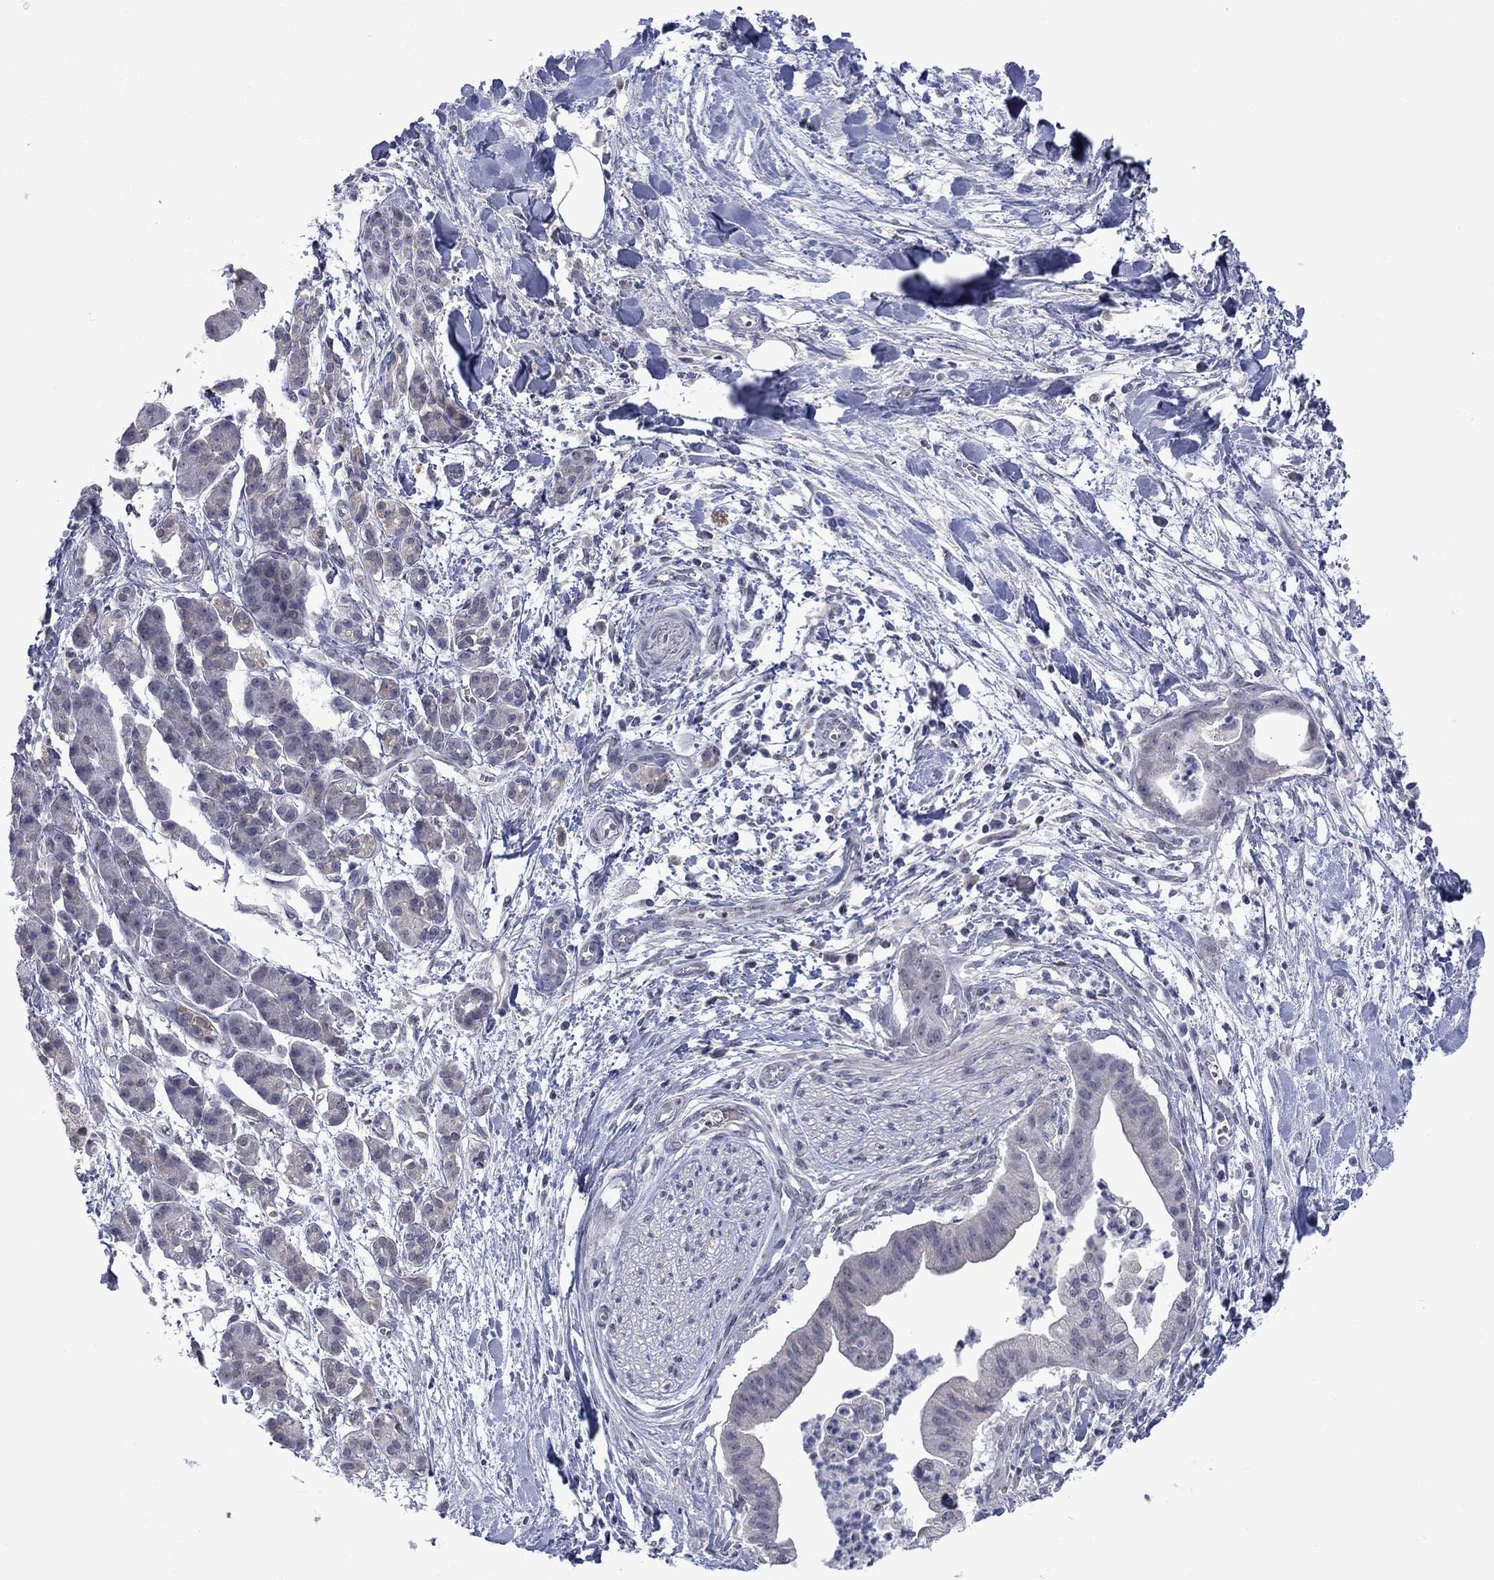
{"staining": {"intensity": "negative", "quantity": "none", "location": "none"}, "tissue": "pancreatic cancer", "cell_type": "Tumor cells", "image_type": "cancer", "snomed": [{"axis": "morphology", "description": "Normal tissue, NOS"}, {"axis": "morphology", "description": "Adenocarcinoma, NOS"}, {"axis": "topography", "description": "Lymph node"}, {"axis": "topography", "description": "Pancreas"}], "caption": "IHC micrograph of neoplastic tissue: pancreatic cancer (adenocarcinoma) stained with DAB (3,3'-diaminobenzidine) shows no significant protein expression in tumor cells.", "gene": "KCNJ16", "patient": {"sex": "female", "age": 58}}